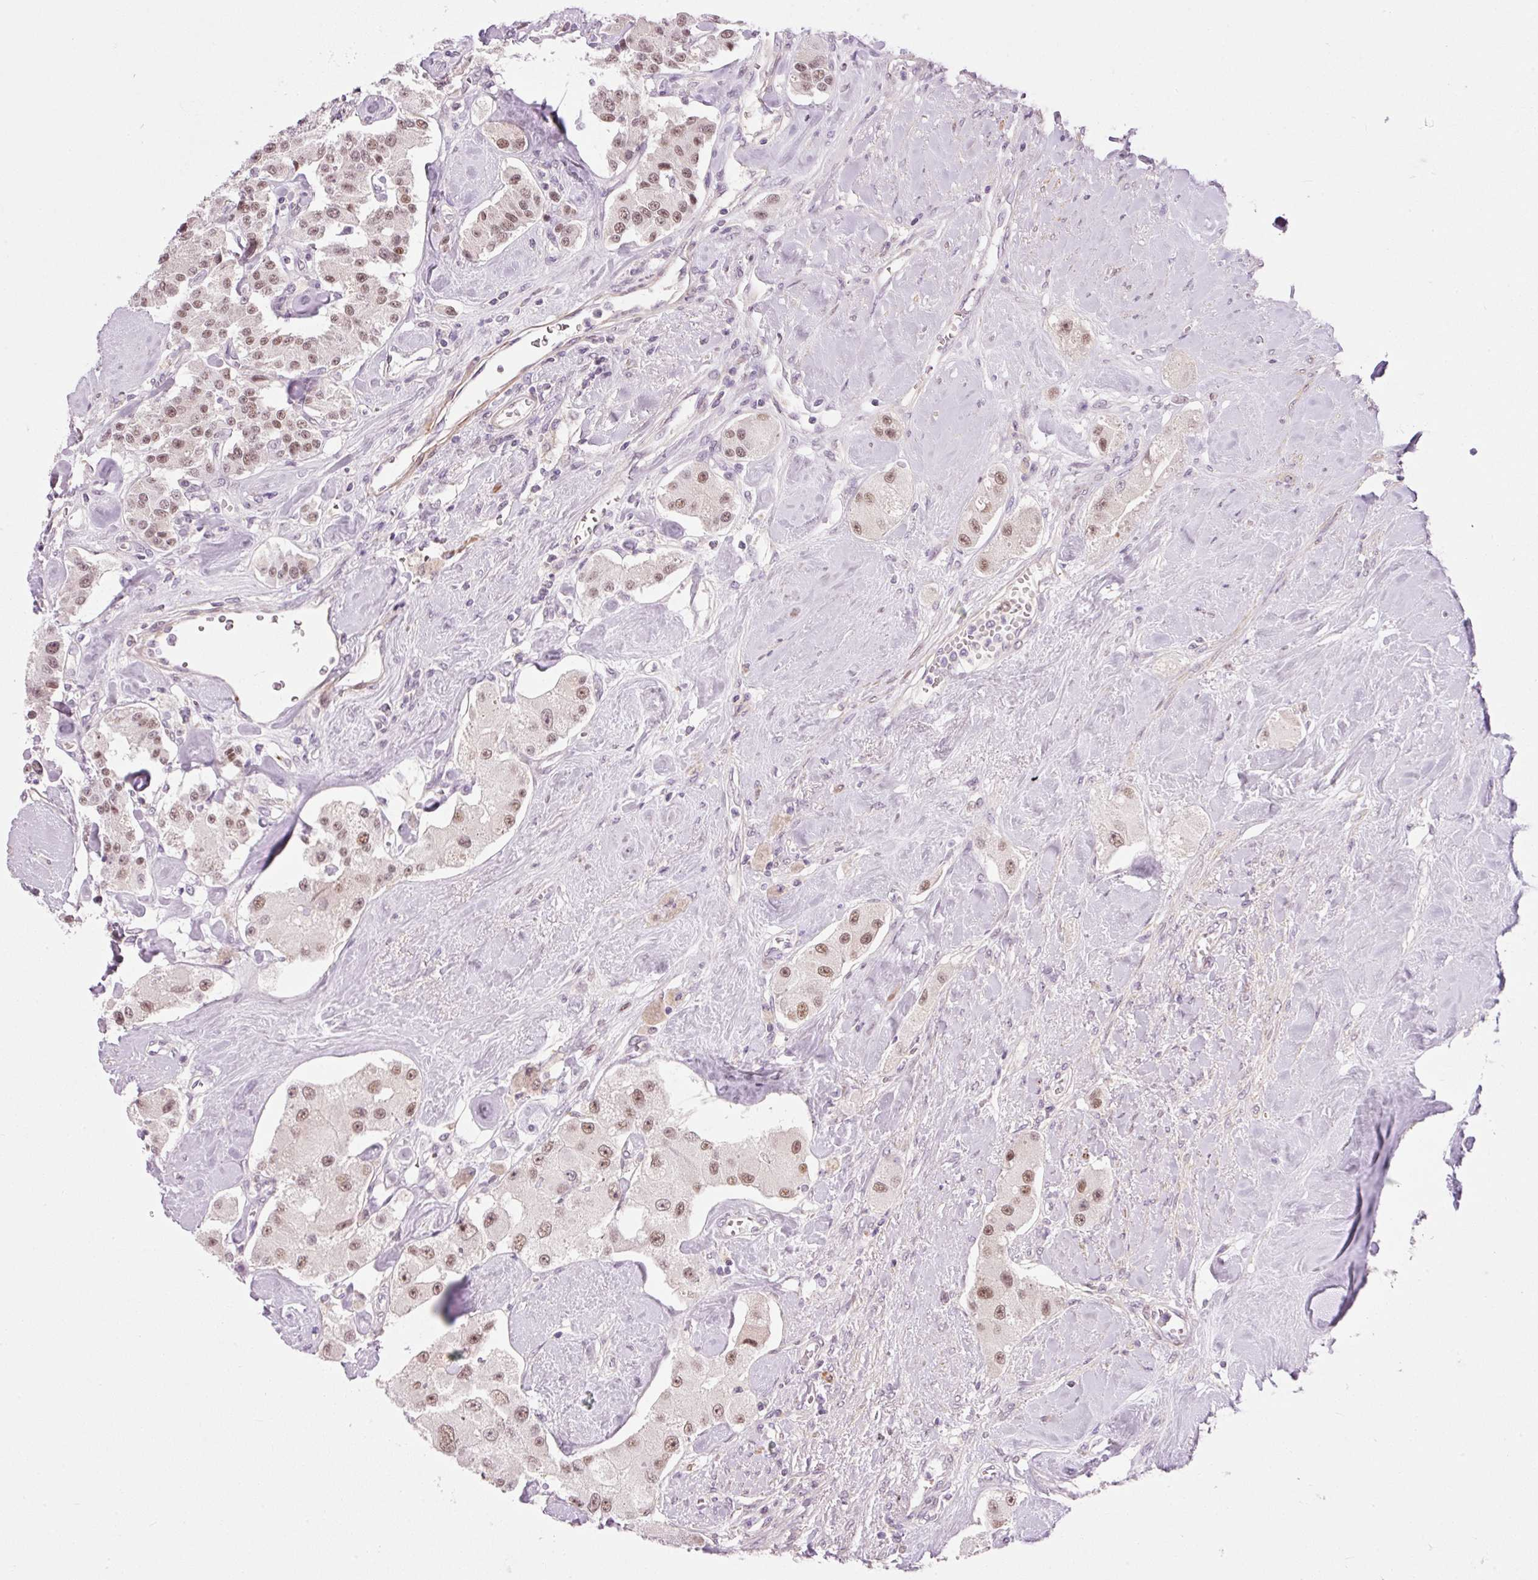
{"staining": {"intensity": "moderate", "quantity": ">75%", "location": "nuclear"}, "tissue": "carcinoid", "cell_type": "Tumor cells", "image_type": "cancer", "snomed": [{"axis": "morphology", "description": "Carcinoid, malignant, NOS"}, {"axis": "topography", "description": "Pancreas"}], "caption": "Immunohistochemical staining of human carcinoid exhibits medium levels of moderate nuclear protein staining in about >75% of tumor cells. (IHC, brightfield microscopy, high magnification).", "gene": "HNF1A", "patient": {"sex": "male", "age": 41}}